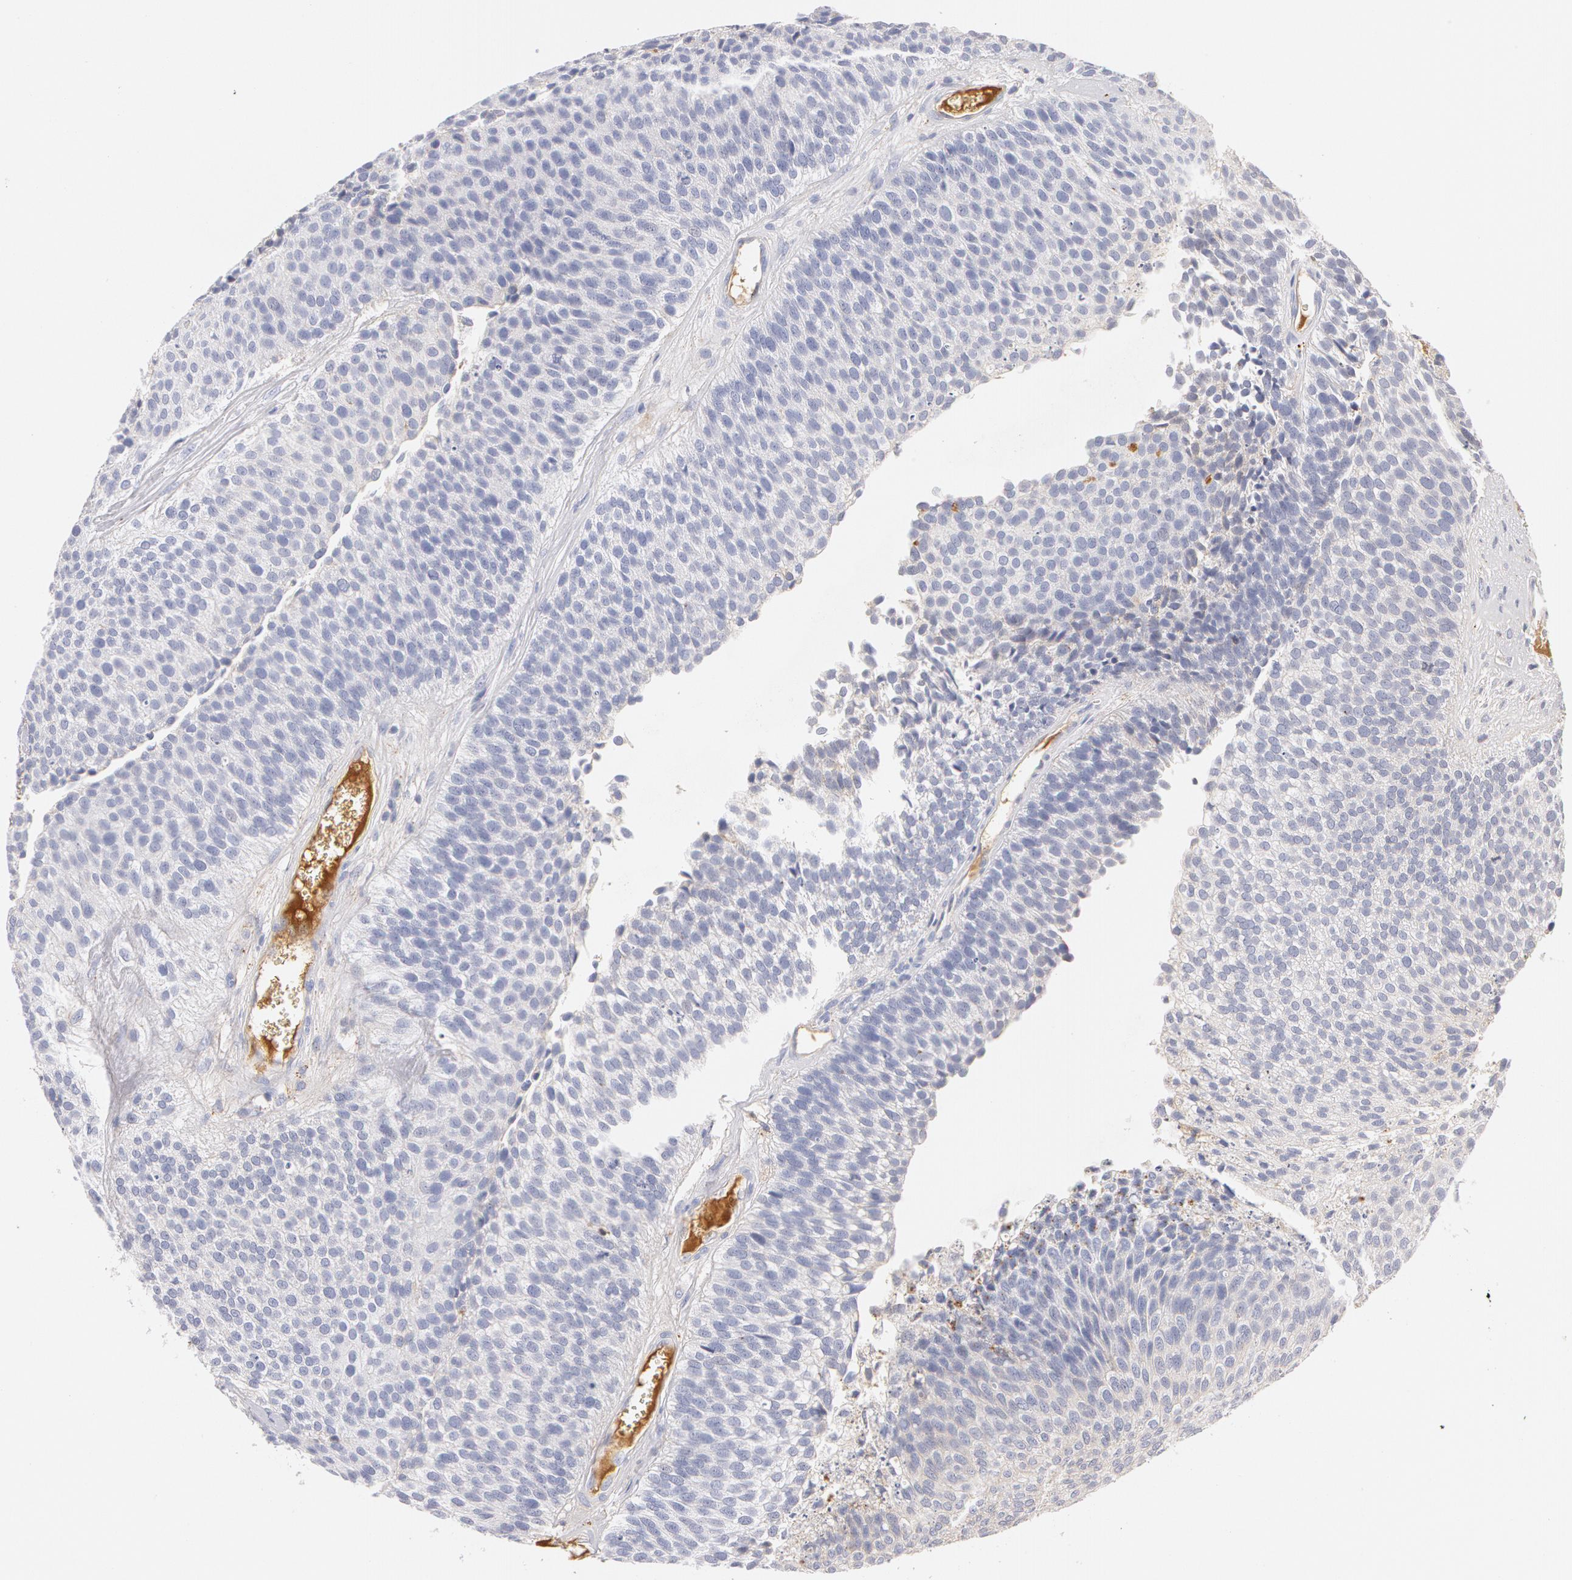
{"staining": {"intensity": "negative", "quantity": "none", "location": "none"}, "tissue": "urothelial cancer", "cell_type": "Tumor cells", "image_type": "cancer", "snomed": [{"axis": "morphology", "description": "Urothelial carcinoma, Low grade"}, {"axis": "topography", "description": "Urinary bladder"}], "caption": "Tumor cells are negative for brown protein staining in urothelial cancer.", "gene": "GC", "patient": {"sex": "male", "age": 84}}